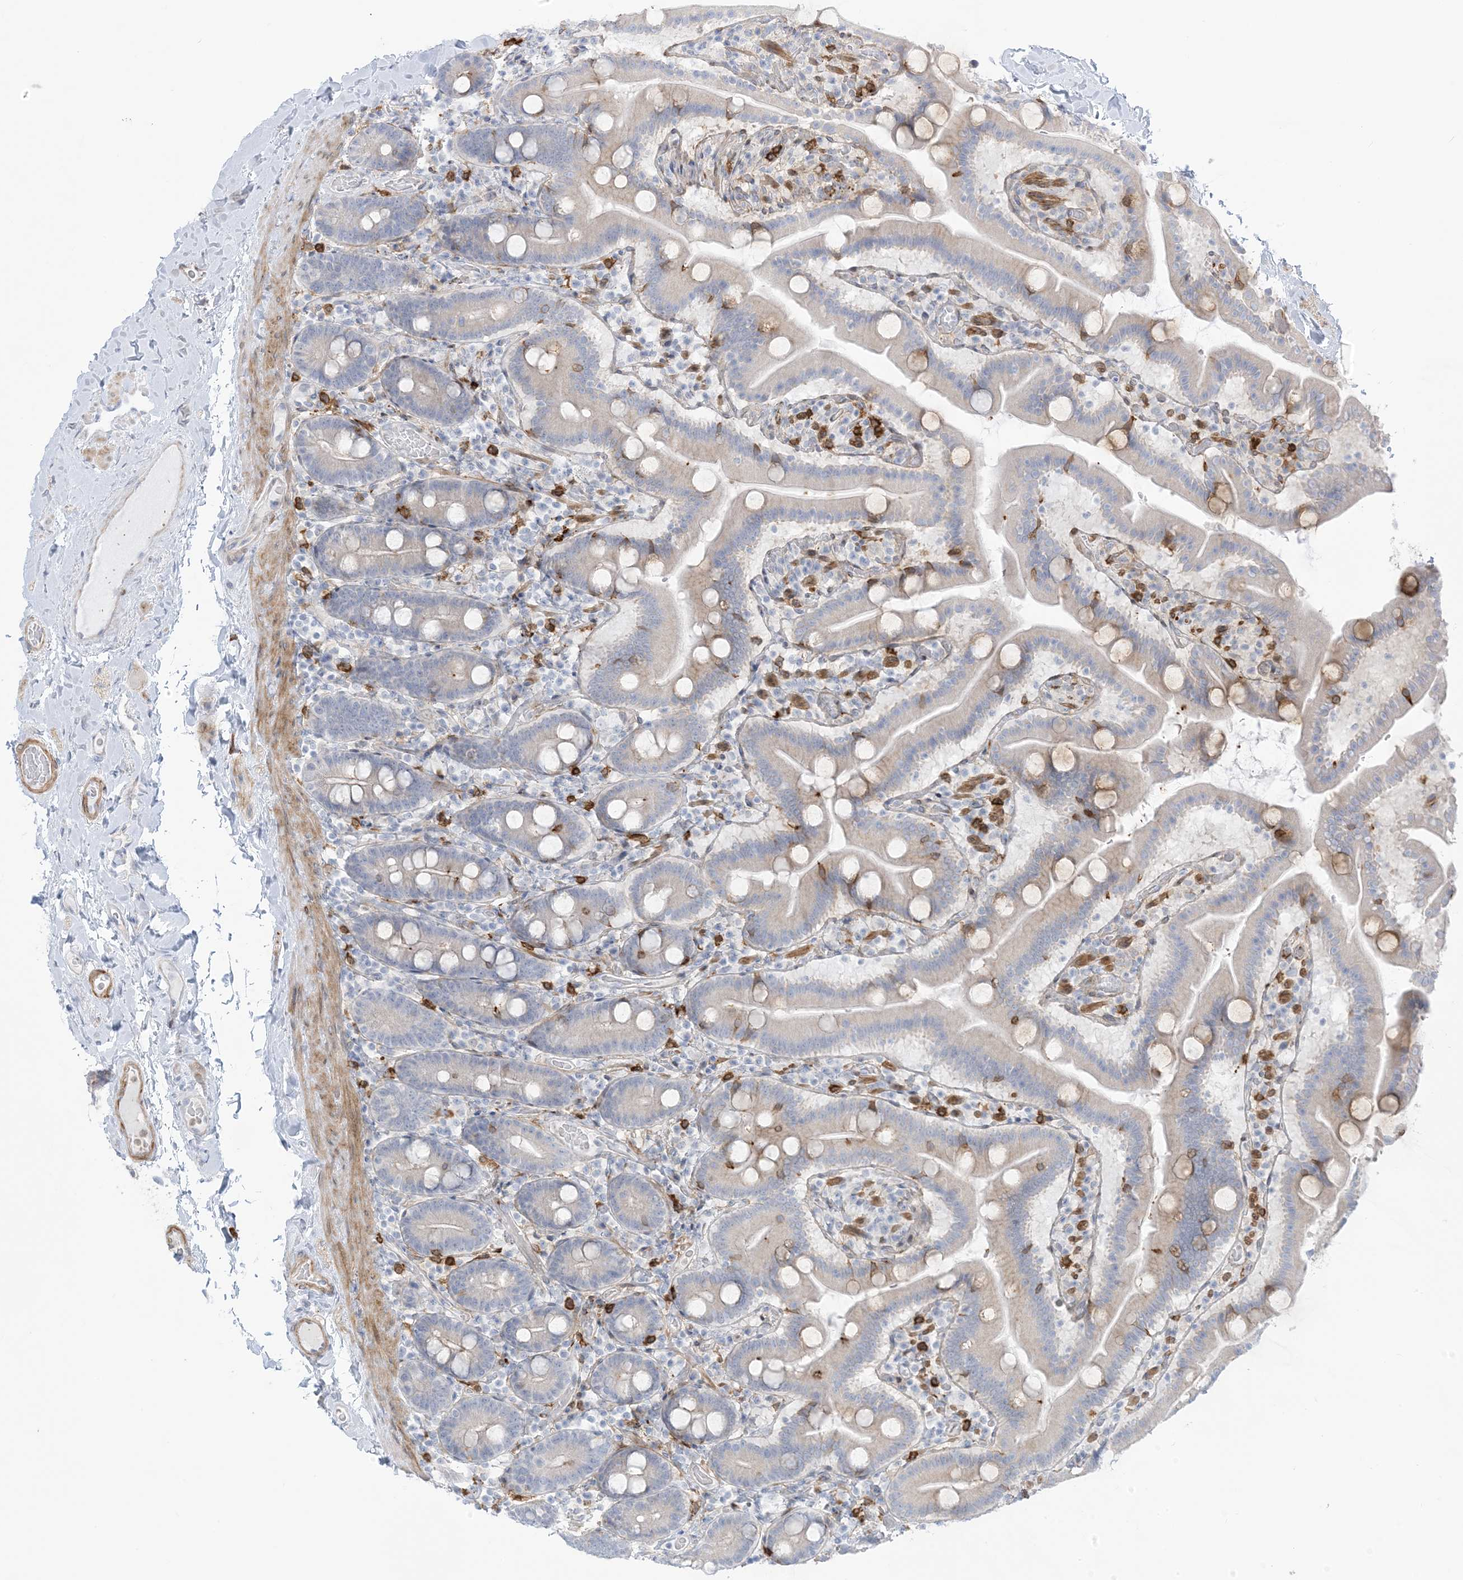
{"staining": {"intensity": "moderate", "quantity": "<25%", "location": "cytoplasmic/membranous"}, "tissue": "duodenum", "cell_type": "Glandular cells", "image_type": "normal", "snomed": [{"axis": "morphology", "description": "Normal tissue, NOS"}, {"axis": "topography", "description": "Duodenum"}], "caption": "Protein analysis of benign duodenum reveals moderate cytoplasmic/membranous positivity in about <25% of glandular cells.", "gene": "ICMT", "patient": {"sex": "male", "age": 55}}